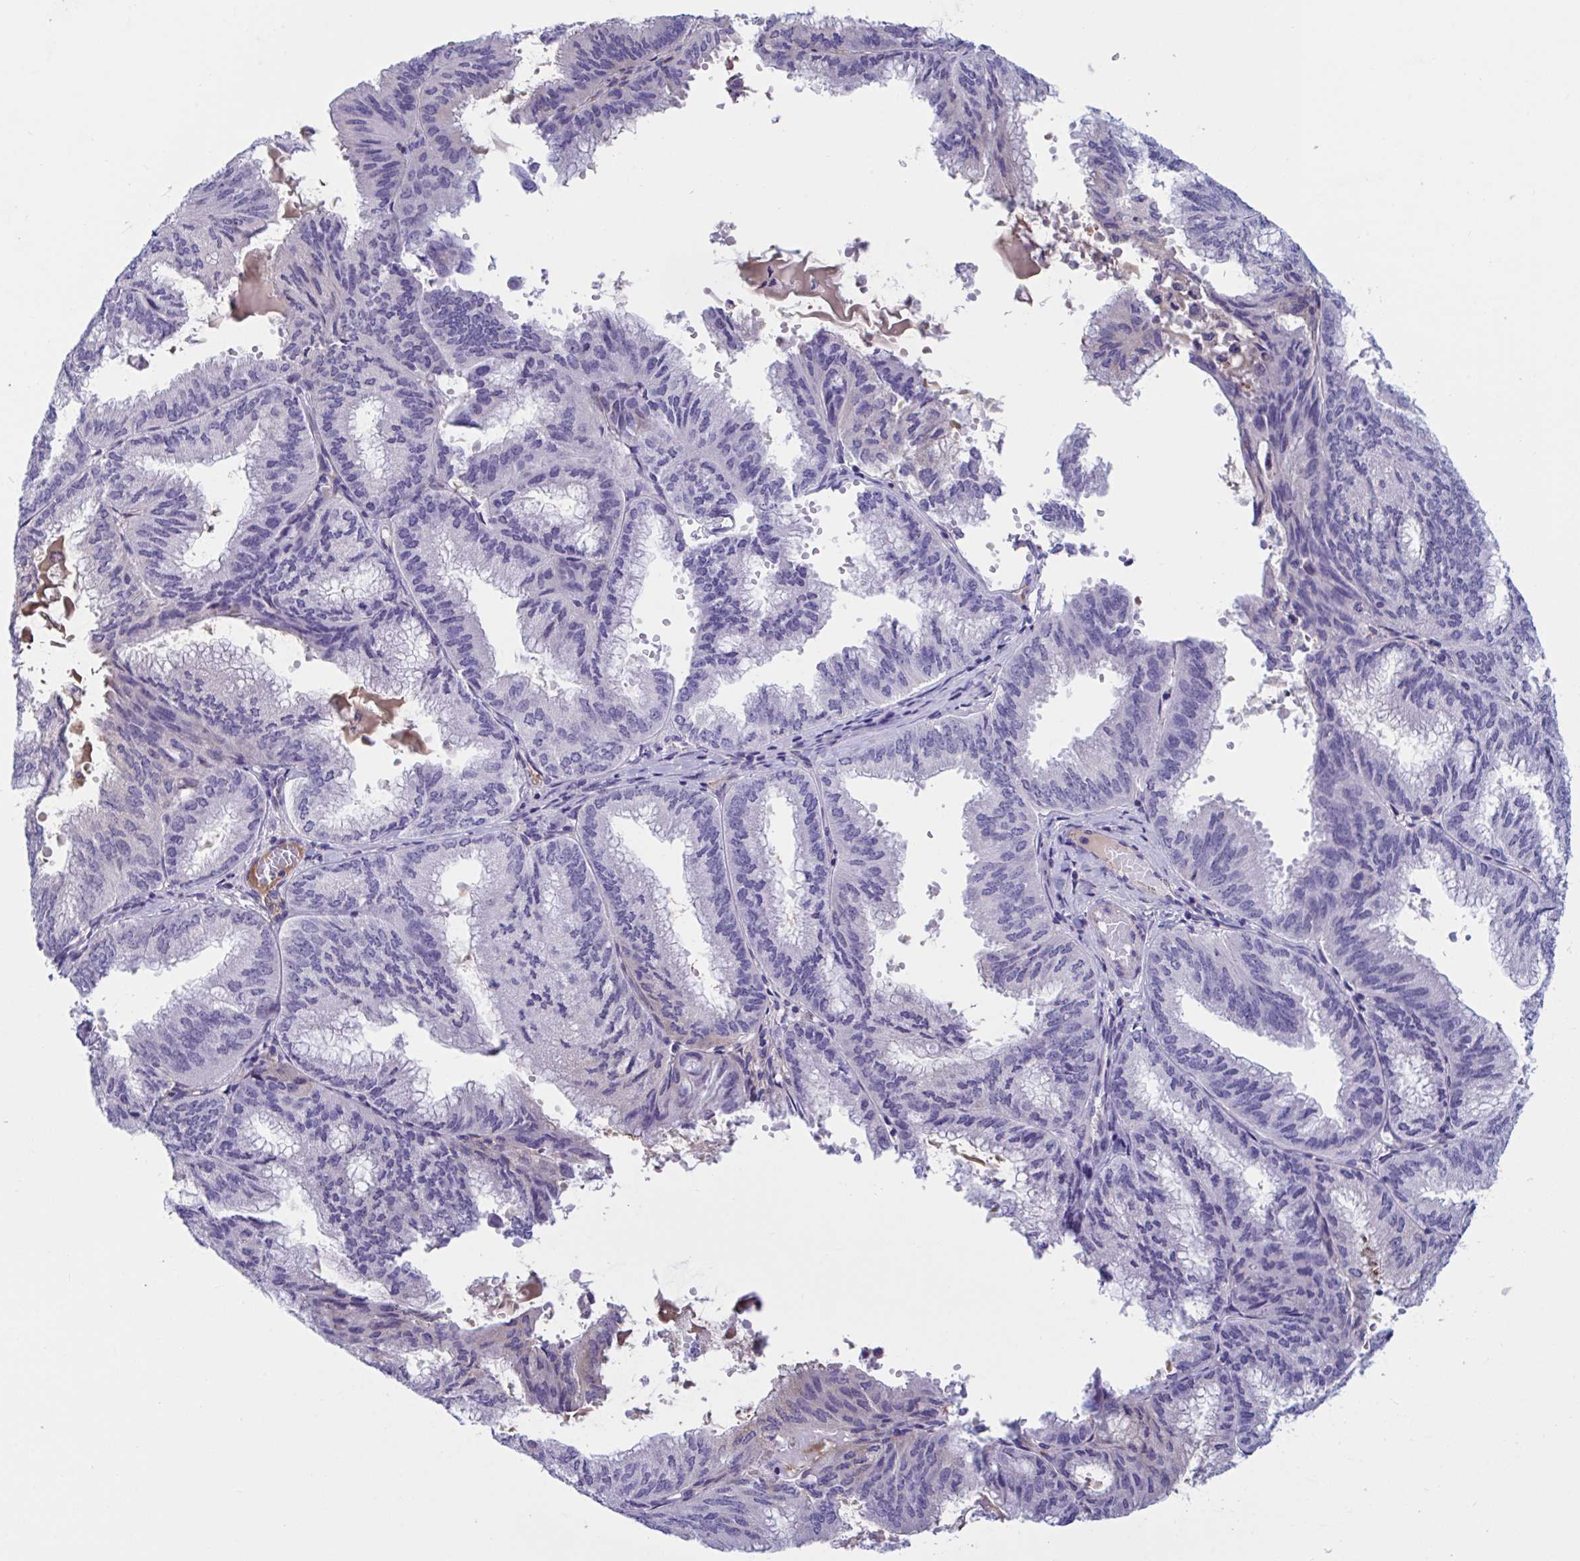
{"staining": {"intensity": "negative", "quantity": "none", "location": "none"}, "tissue": "endometrial cancer", "cell_type": "Tumor cells", "image_type": "cancer", "snomed": [{"axis": "morphology", "description": "Adenocarcinoma, NOS"}, {"axis": "topography", "description": "Endometrium"}], "caption": "Image shows no significant protein staining in tumor cells of endometrial cancer (adenocarcinoma).", "gene": "MS4A14", "patient": {"sex": "female", "age": 49}}